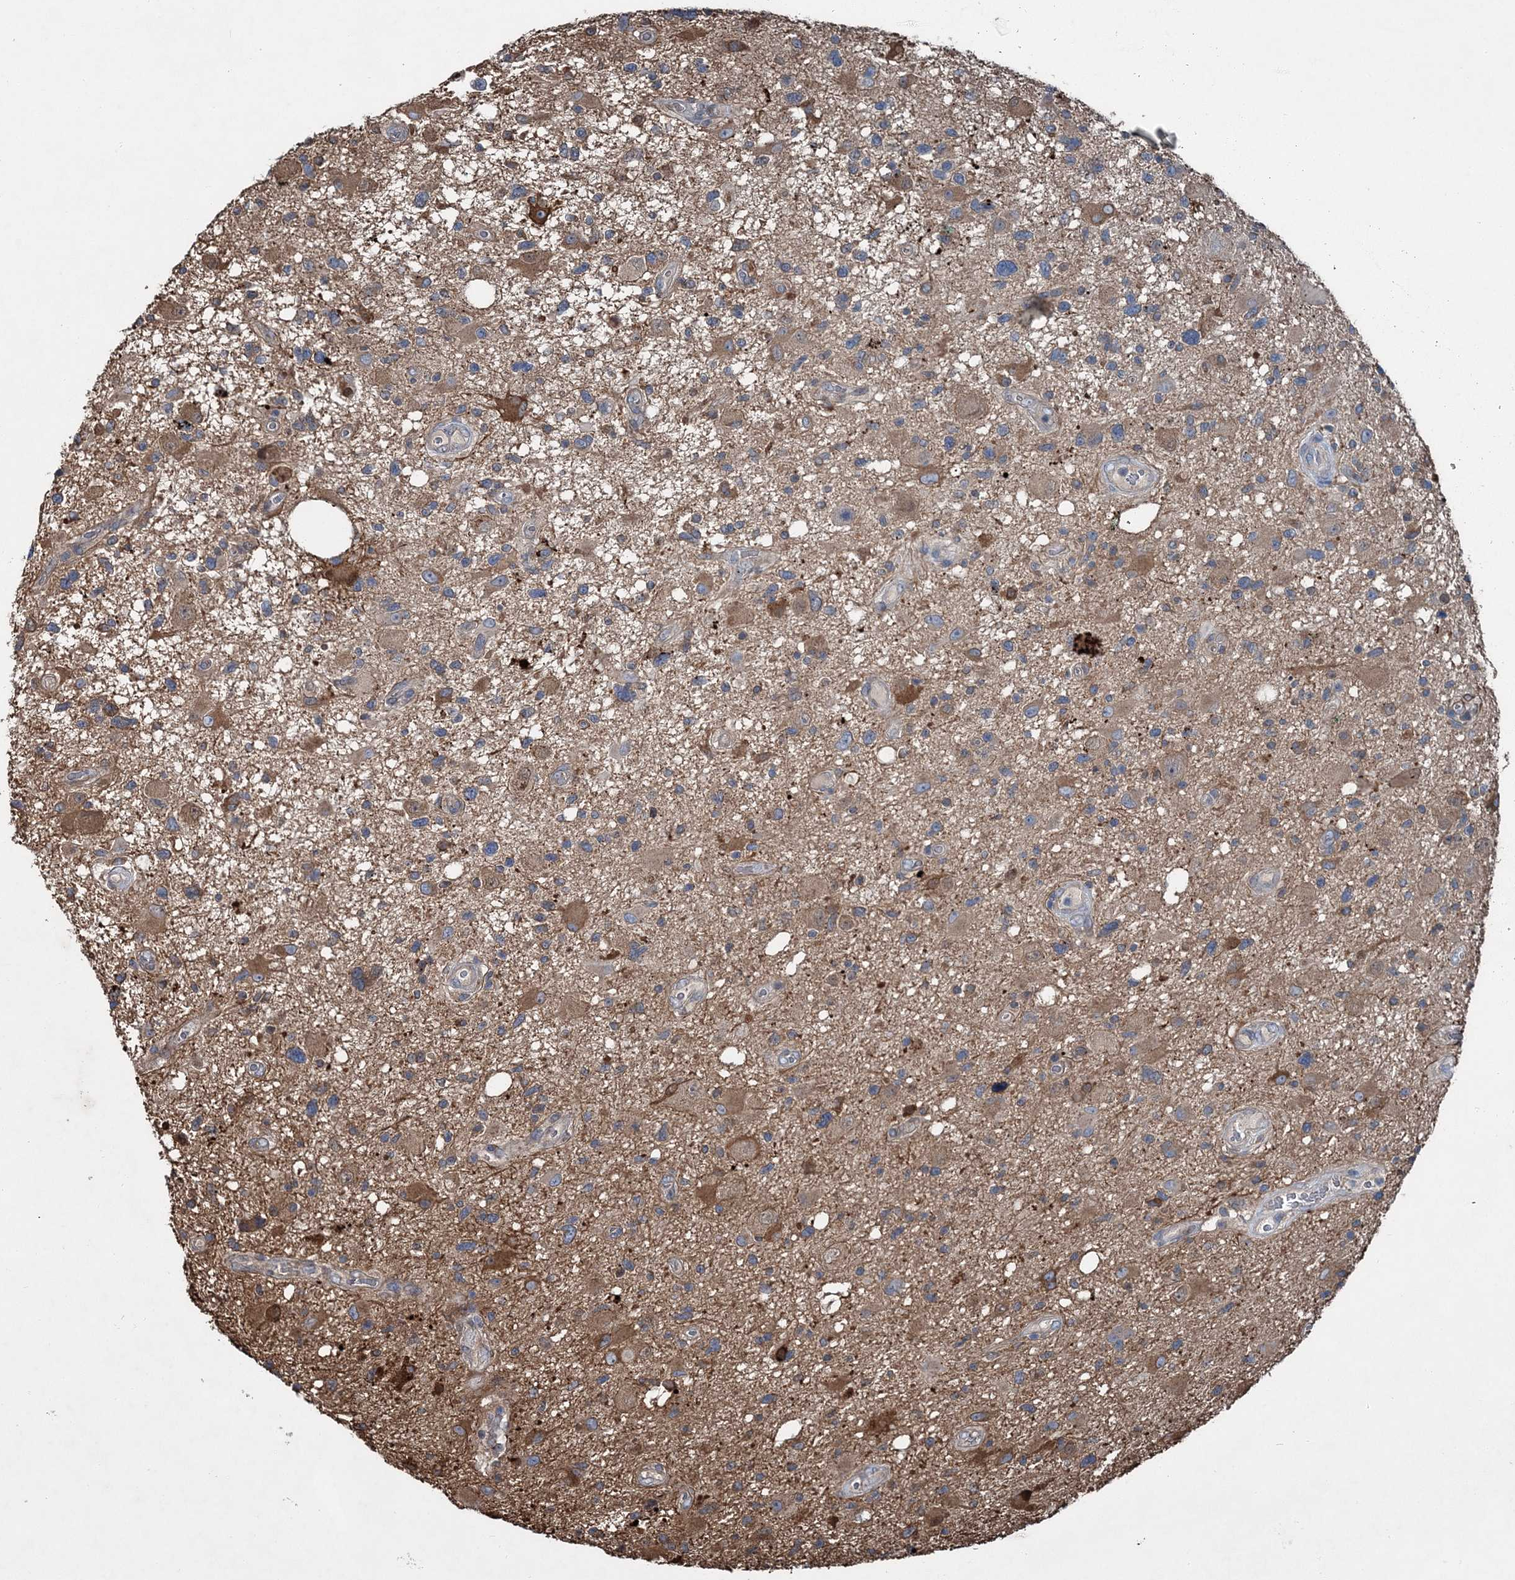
{"staining": {"intensity": "moderate", "quantity": "<25%", "location": "cytoplasmic/membranous"}, "tissue": "glioma", "cell_type": "Tumor cells", "image_type": "cancer", "snomed": [{"axis": "morphology", "description": "Glioma, malignant, High grade"}, {"axis": "topography", "description": "Brain"}], "caption": "Tumor cells demonstrate low levels of moderate cytoplasmic/membranous expression in about <25% of cells in human high-grade glioma (malignant). (Stains: DAB in brown, nuclei in blue, Microscopy: brightfield microscopy at high magnification).", "gene": "SPOPL", "patient": {"sex": "male", "age": 33}}